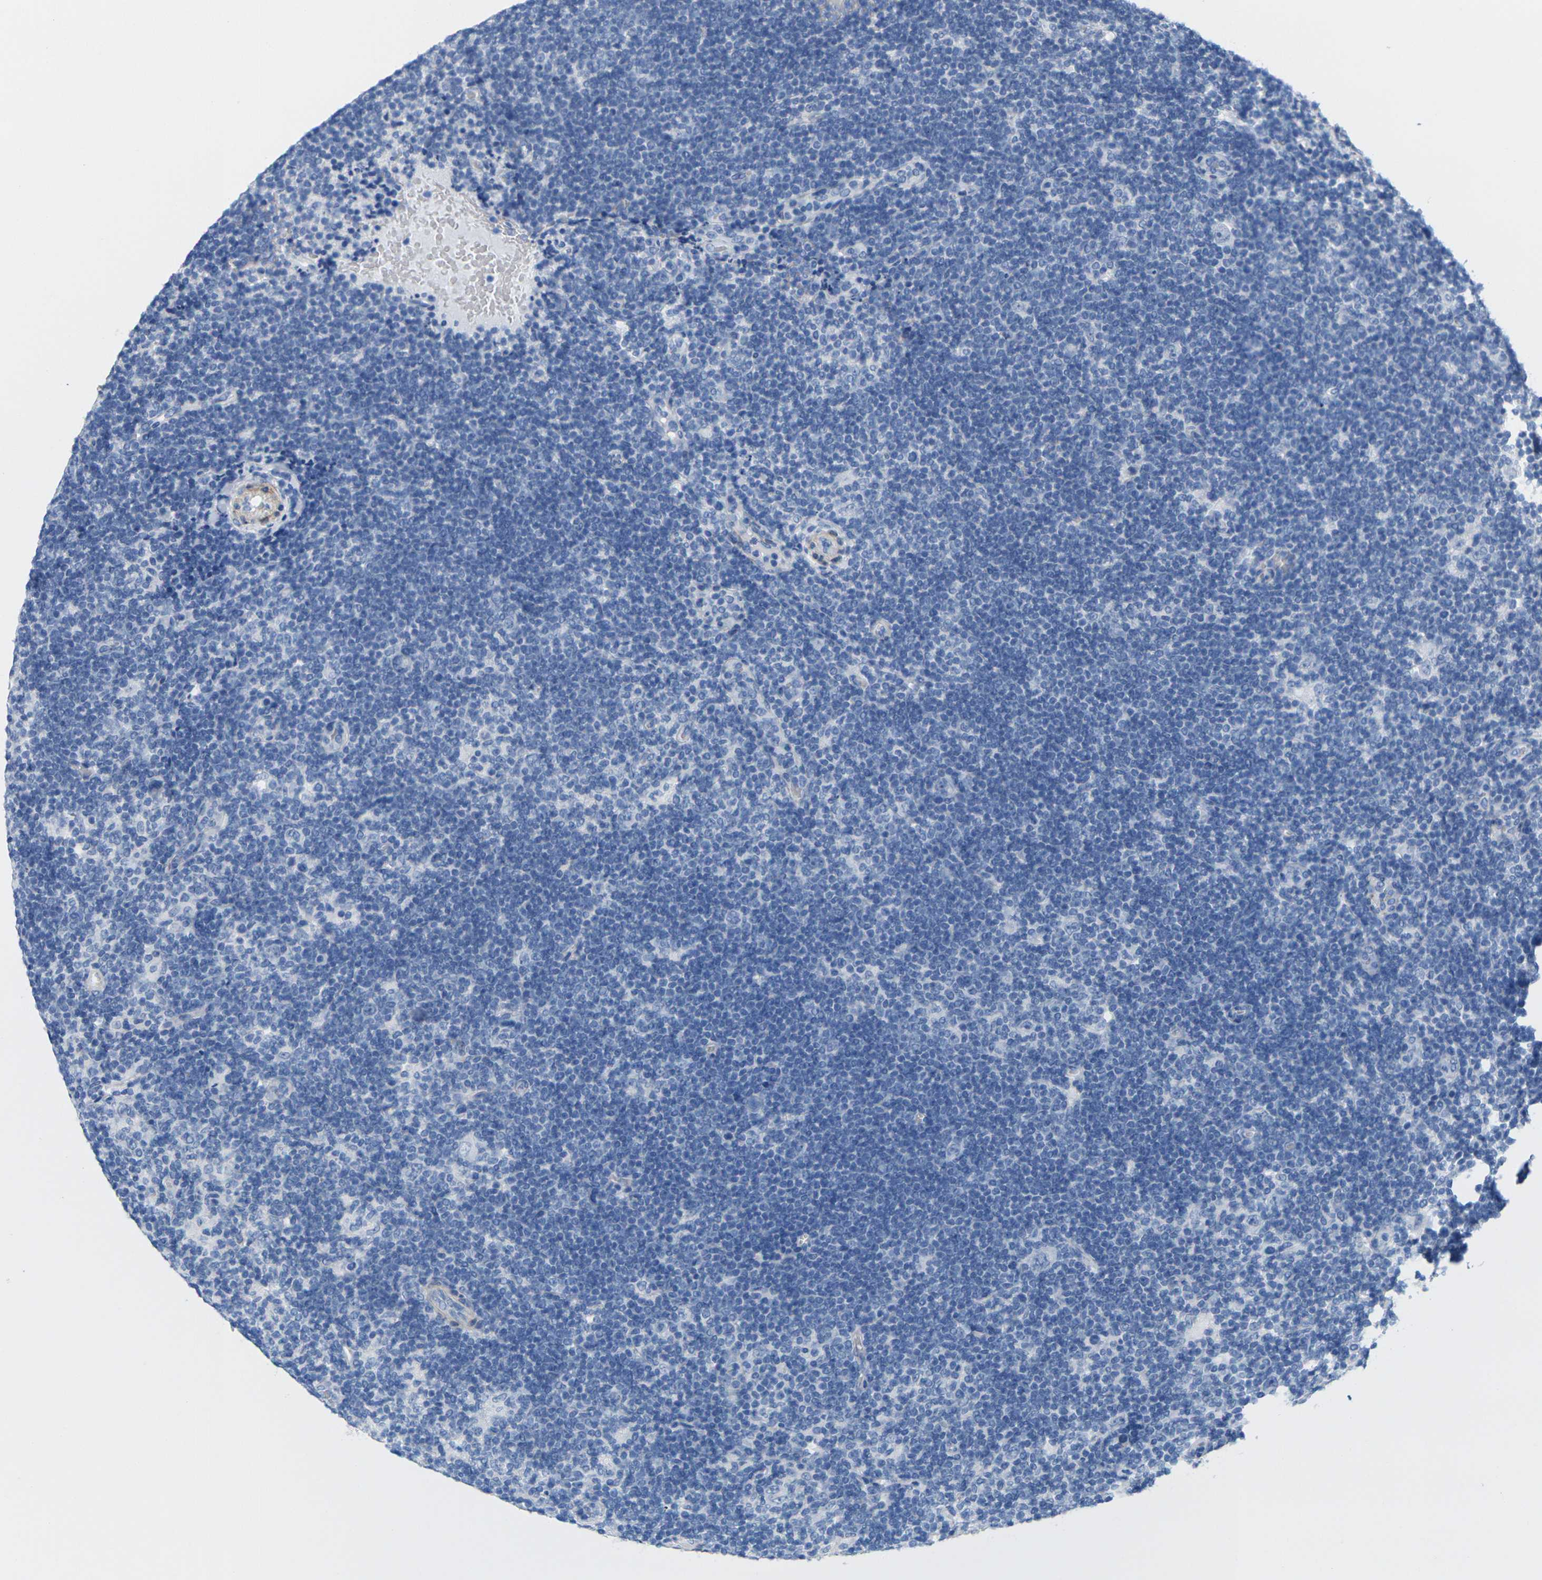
{"staining": {"intensity": "negative", "quantity": "none", "location": "none"}, "tissue": "lymphoma", "cell_type": "Tumor cells", "image_type": "cancer", "snomed": [{"axis": "morphology", "description": "Hodgkin's disease, NOS"}, {"axis": "topography", "description": "Lymph node"}], "caption": "High magnification brightfield microscopy of Hodgkin's disease stained with DAB (brown) and counterstained with hematoxylin (blue): tumor cells show no significant expression.", "gene": "CNN1", "patient": {"sex": "female", "age": 57}}